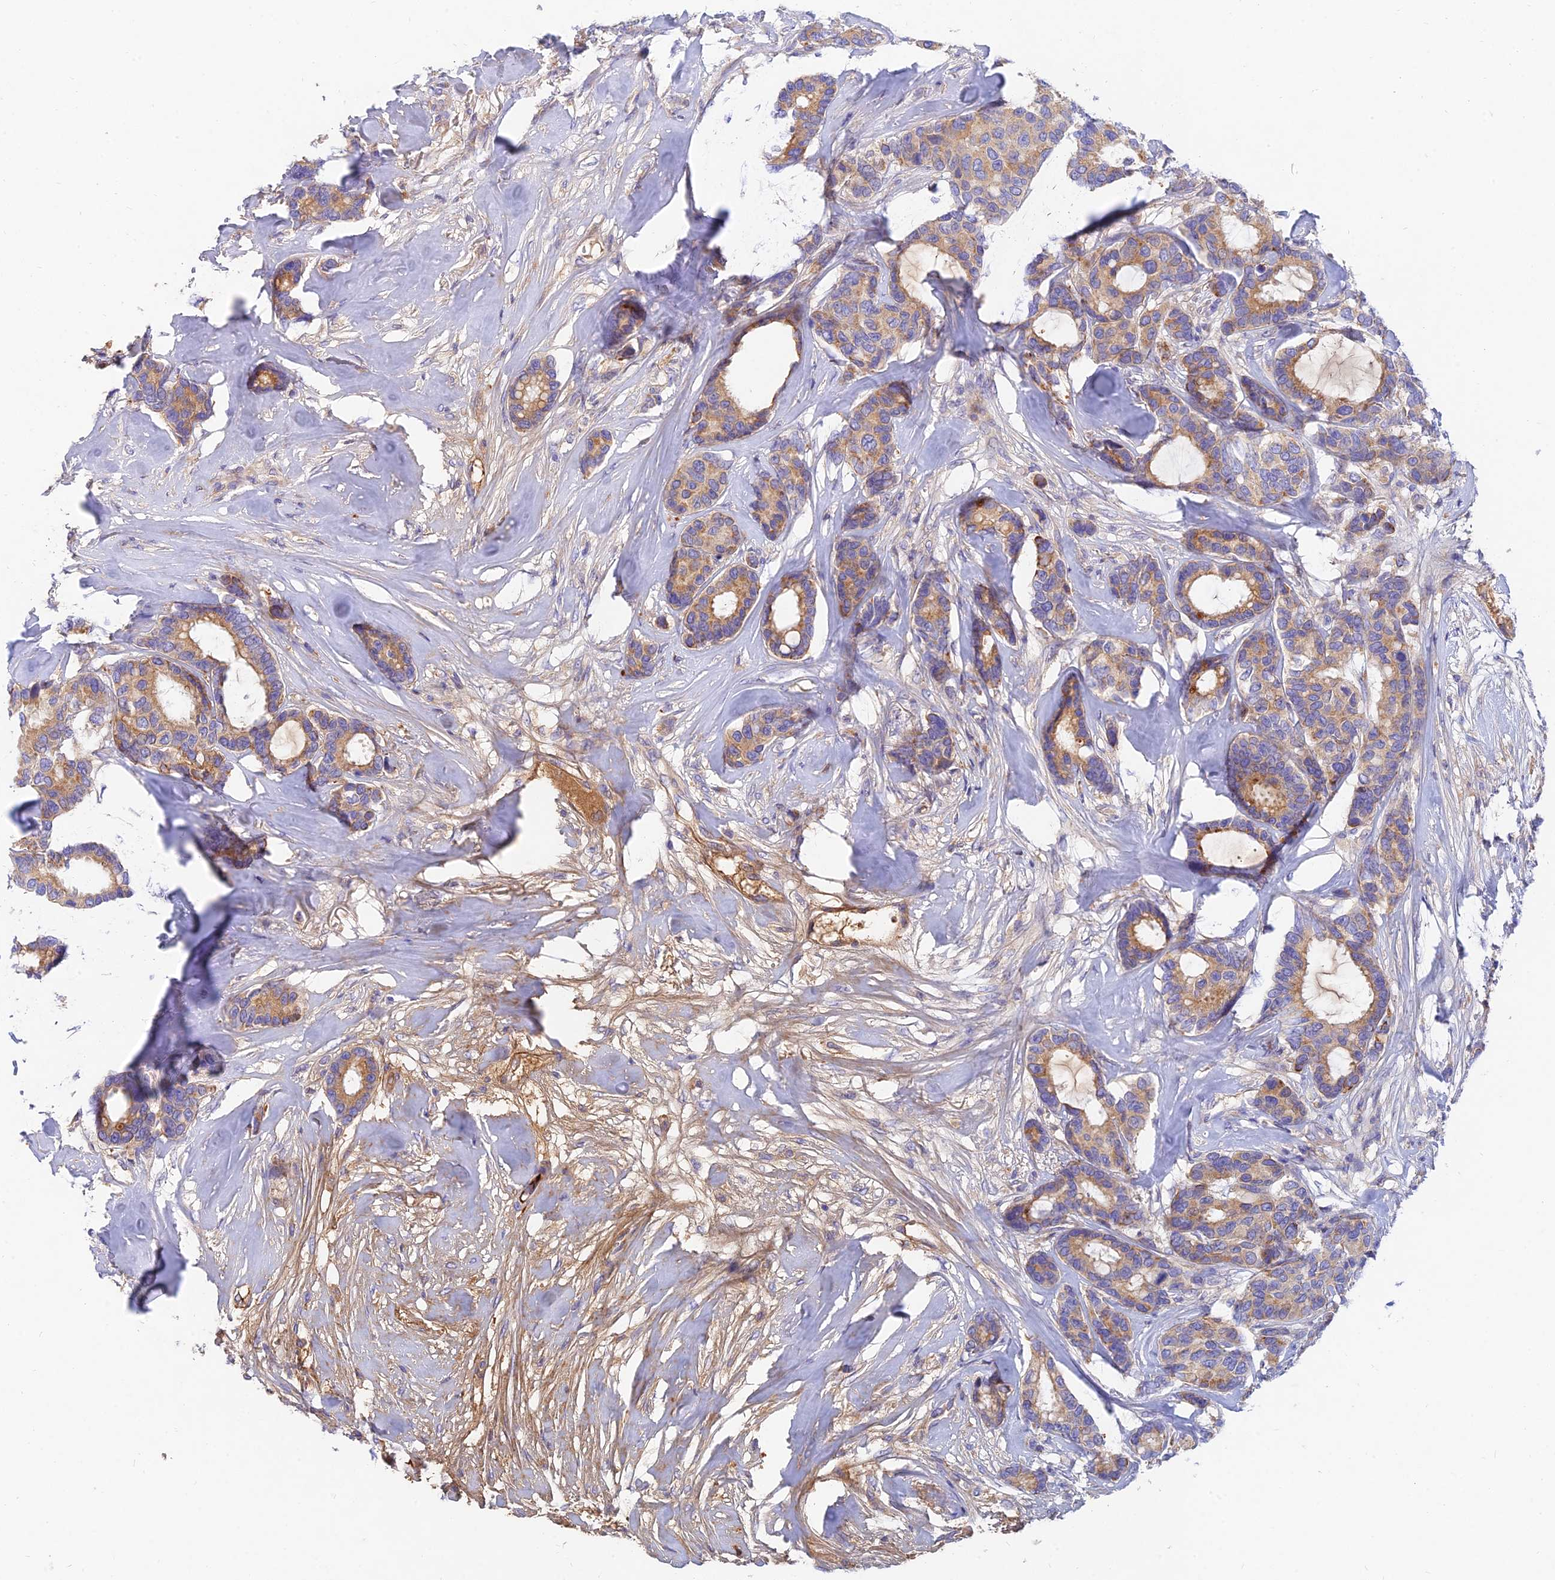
{"staining": {"intensity": "moderate", "quantity": ">75%", "location": "cytoplasmic/membranous"}, "tissue": "breast cancer", "cell_type": "Tumor cells", "image_type": "cancer", "snomed": [{"axis": "morphology", "description": "Duct carcinoma"}, {"axis": "topography", "description": "Breast"}], "caption": "This histopathology image displays immunohistochemistry (IHC) staining of breast cancer, with medium moderate cytoplasmic/membranous positivity in about >75% of tumor cells.", "gene": "MROH1", "patient": {"sex": "female", "age": 87}}